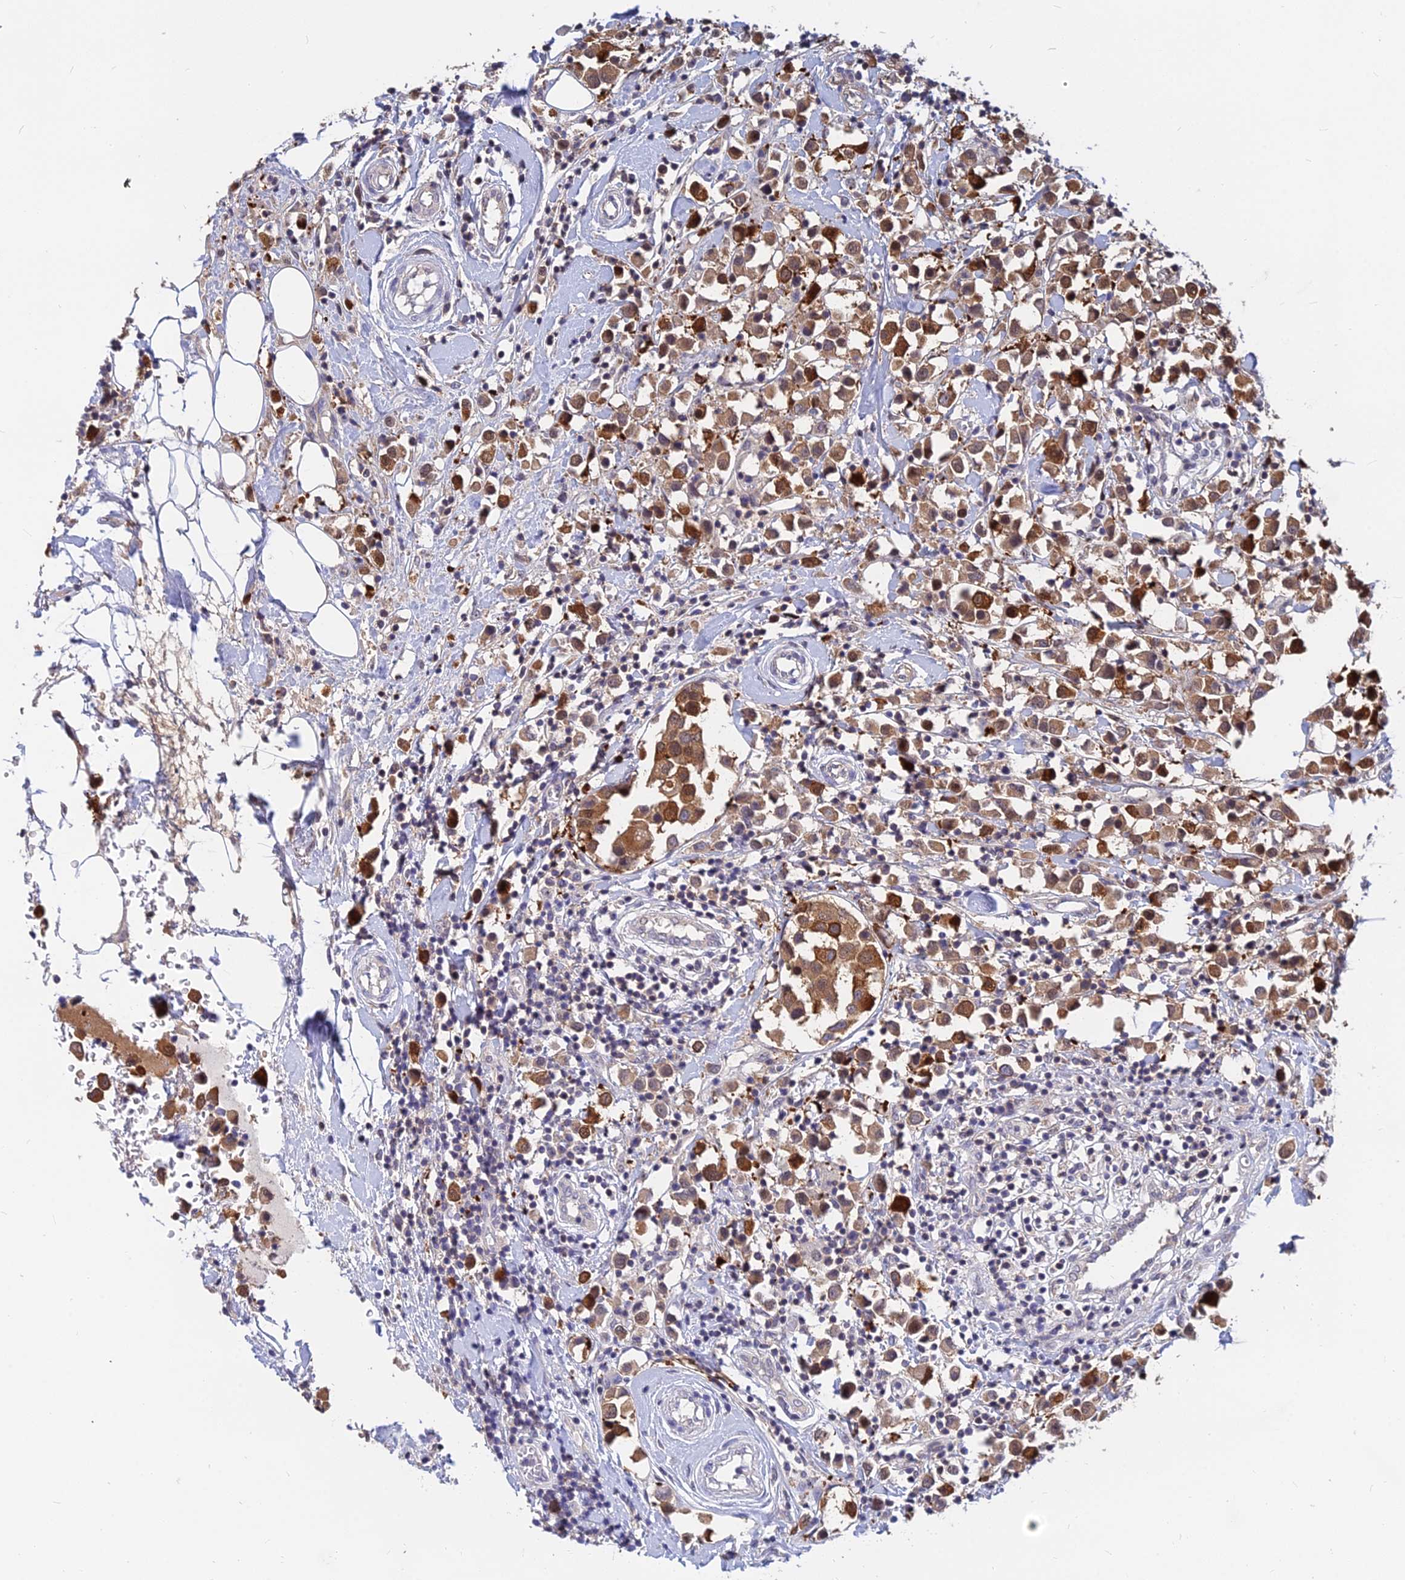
{"staining": {"intensity": "moderate", "quantity": ">75%", "location": "cytoplasmic/membranous"}, "tissue": "breast cancer", "cell_type": "Tumor cells", "image_type": "cancer", "snomed": [{"axis": "morphology", "description": "Duct carcinoma"}, {"axis": "topography", "description": "Breast"}], "caption": "Immunohistochemical staining of breast cancer shows medium levels of moderate cytoplasmic/membranous staining in approximately >75% of tumor cells. (Stains: DAB in brown, nuclei in blue, Microscopy: brightfield microscopy at high magnification).", "gene": "B3GALT4", "patient": {"sex": "female", "age": 61}}